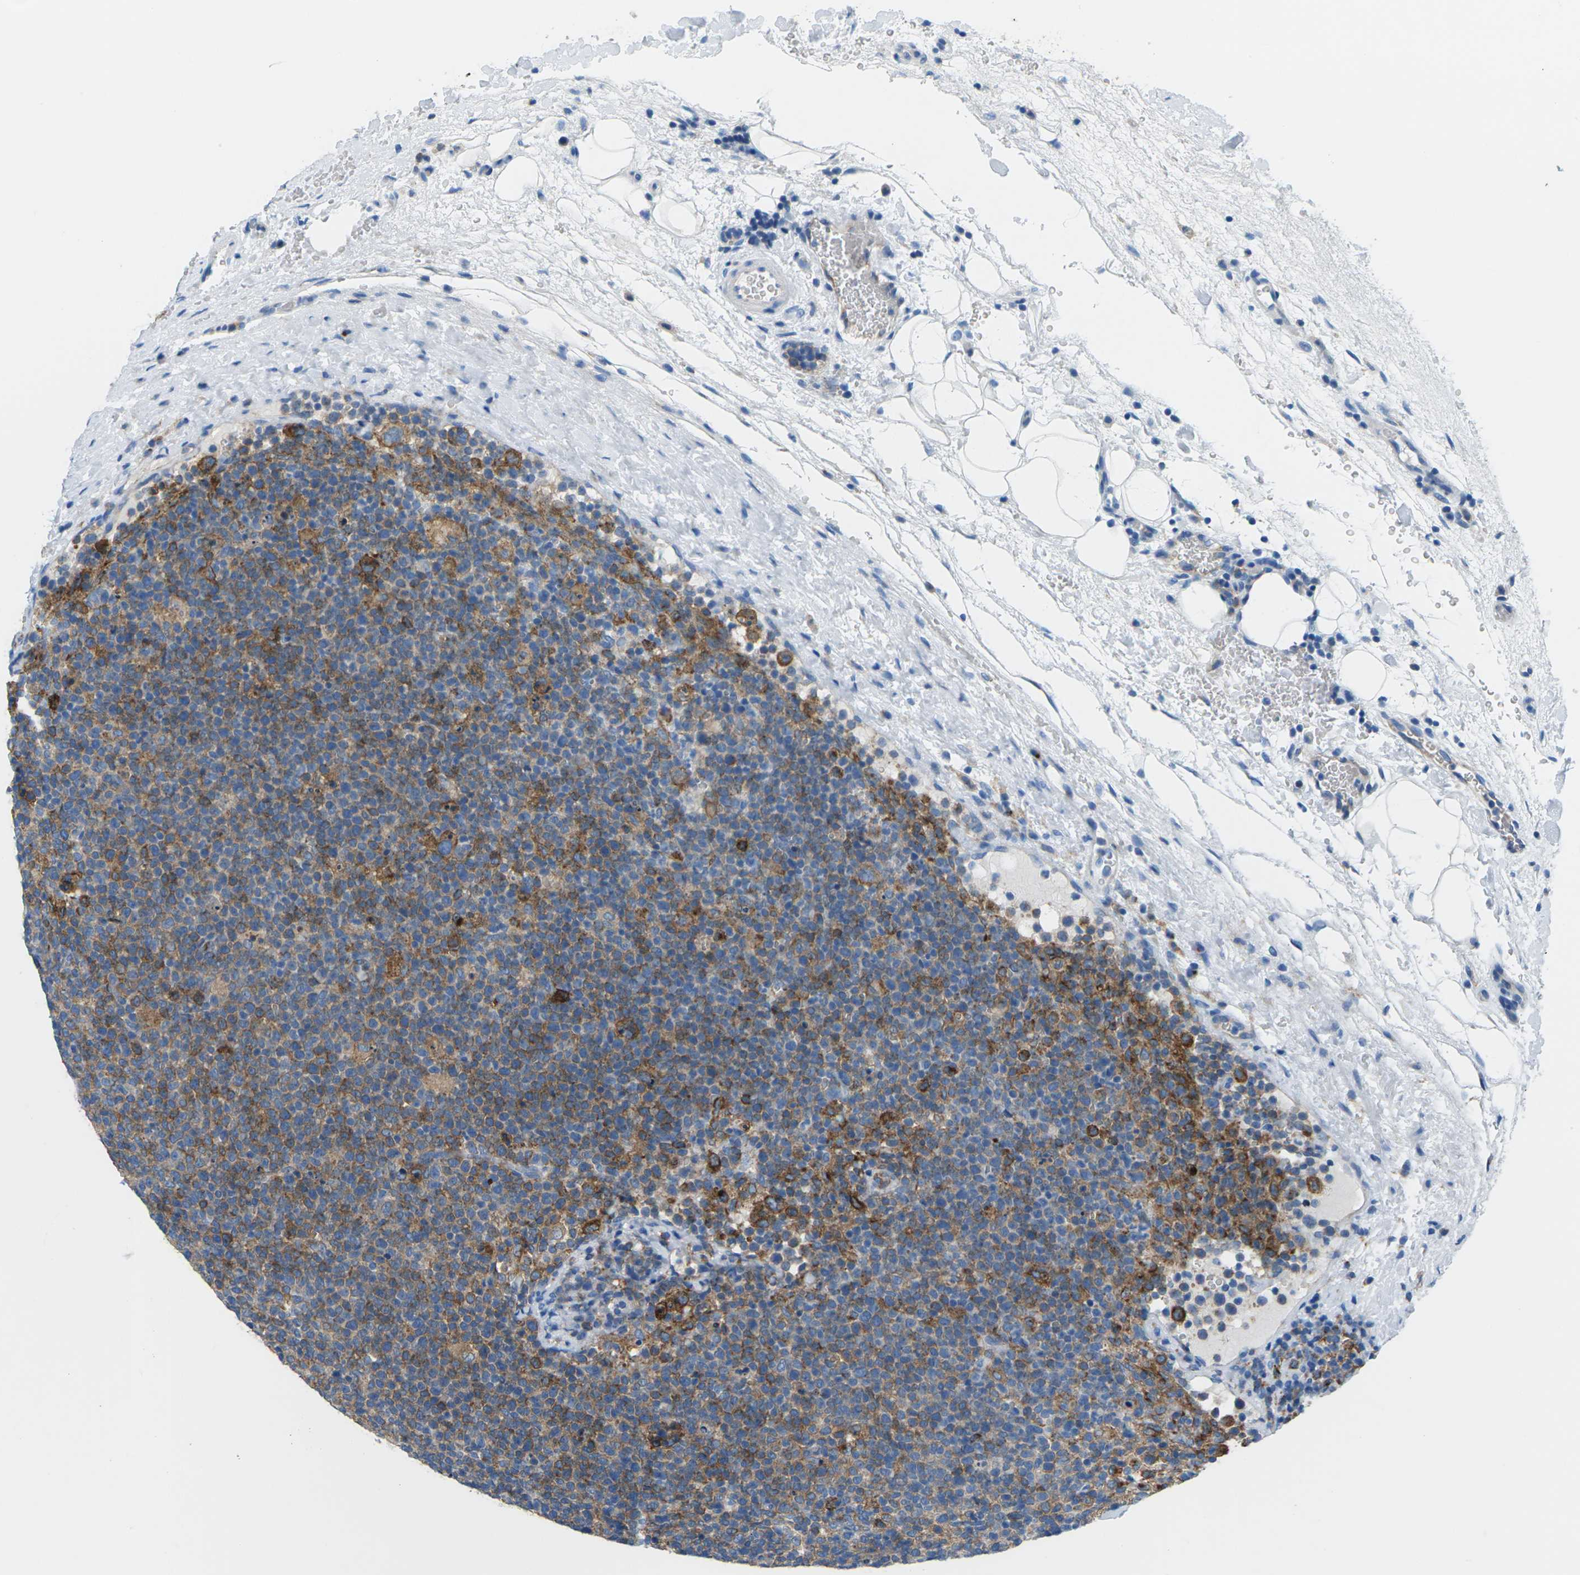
{"staining": {"intensity": "moderate", "quantity": ">75%", "location": "cytoplasmic/membranous"}, "tissue": "lymphoma", "cell_type": "Tumor cells", "image_type": "cancer", "snomed": [{"axis": "morphology", "description": "Malignant lymphoma, non-Hodgkin's type, High grade"}, {"axis": "topography", "description": "Lymph node"}], "caption": "DAB (3,3'-diaminobenzidine) immunohistochemical staining of lymphoma exhibits moderate cytoplasmic/membranous protein staining in approximately >75% of tumor cells.", "gene": "SYNGR2", "patient": {"sex": "male", "age": 61}}